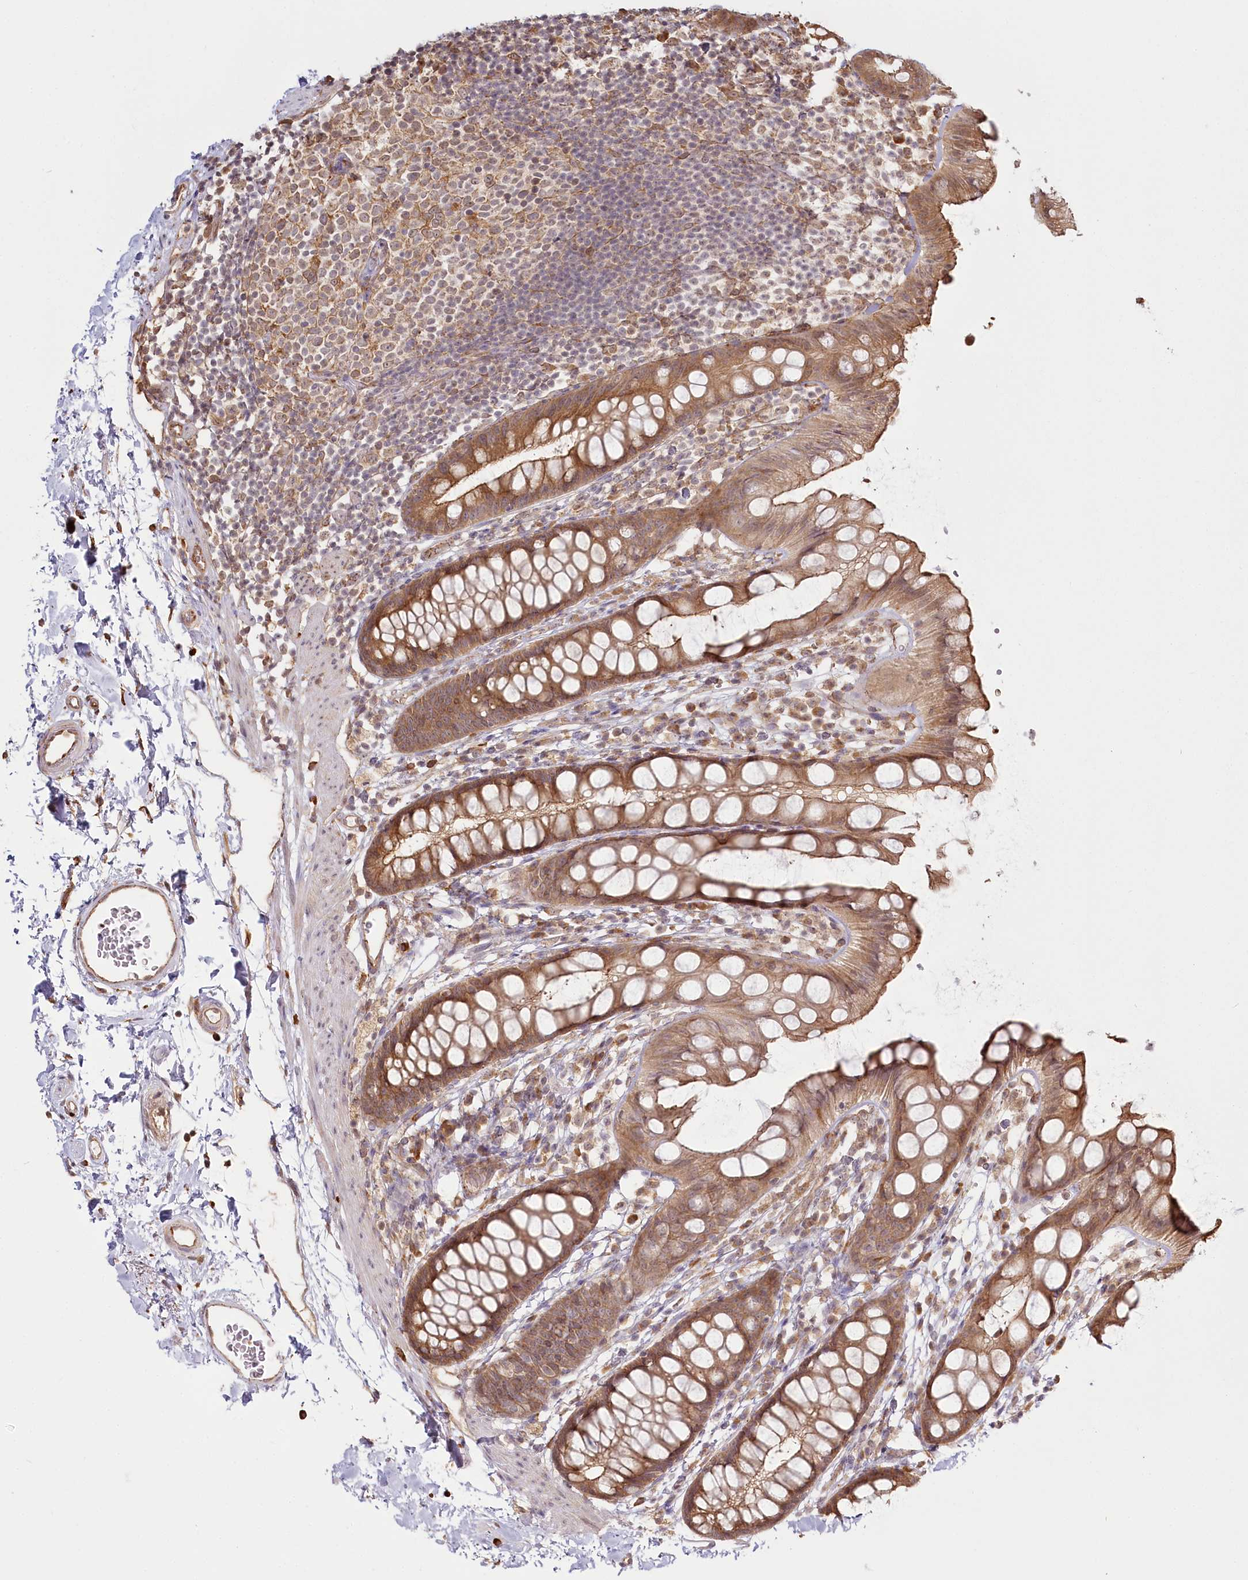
{"staining": {"intensity": "moderate", "quantity": ">75%", "location": "cytoplasmic/membranous,nuclear"}, "tissue": "rectum", "cell_type": "Glandular cells", "image_type": "normal", "snomed": [{"axis": "morphology", "description": "Normal tissue, NOS"}, {"axis": "topography", "description": "Rectum"}], "caption": "This image reveals IHC staining of benign rectum, with medium moderate cytoplasmic/membranous,nuclear expression in about >75% of glandular cells.", "gene": "FAM13A", "patient": {"sex": "female", "age": 65}}